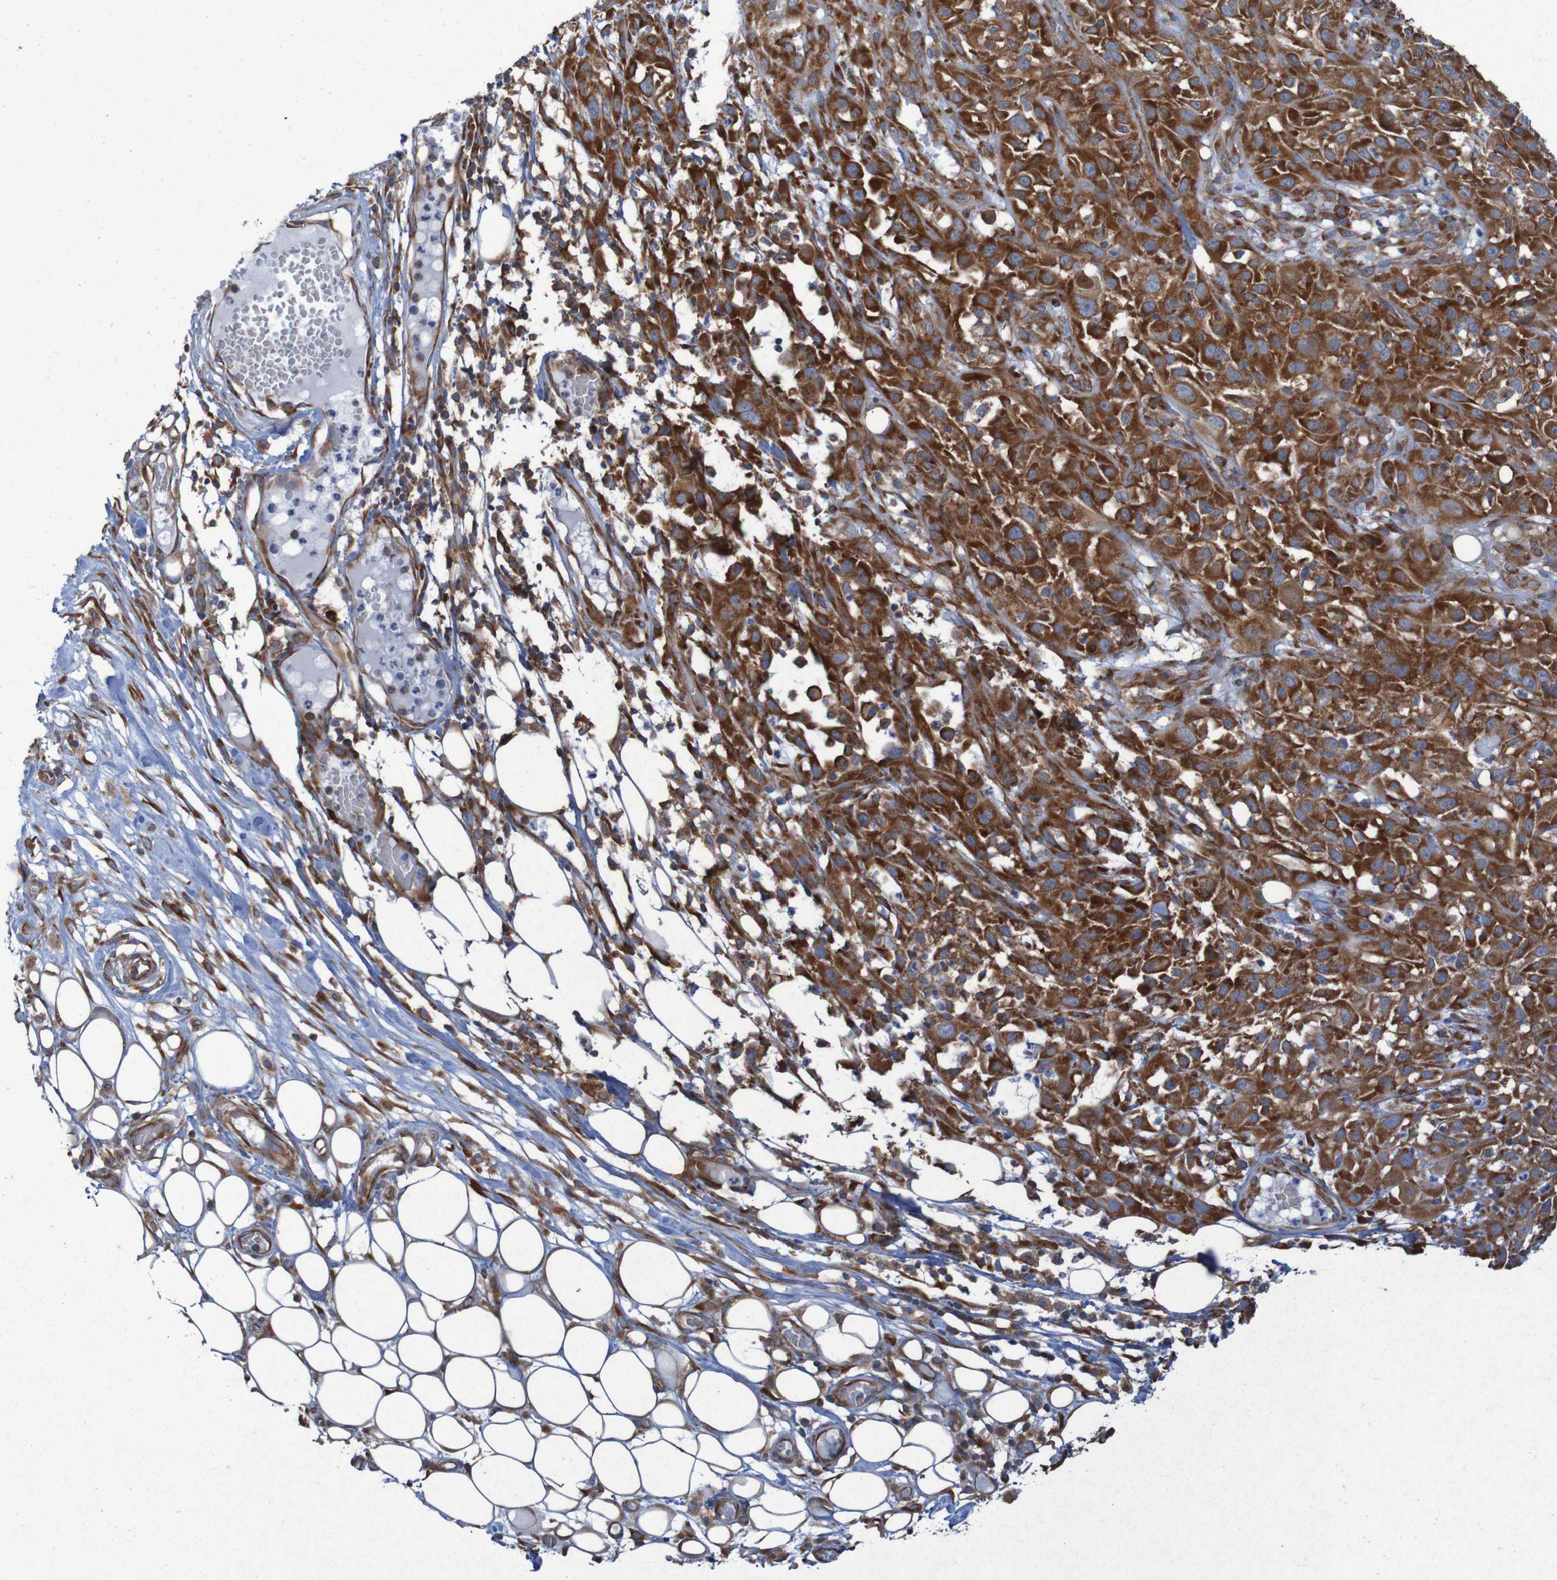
{"staining": {"intensity": "strong", "quantity": ">75%", "location": "cytoplasmic/membranous"}, "tissue": "skin cancer", "cell_type": "Tumor cells", "image_type": "cancer", "snomed": [{"axis": "morphology", "description": "Squamous cell carcinoma, NOS"}, {"axis": "topography", "description": "Skin"}], "caption": "The histopathology image displays immunohistochemical staining of skin squamous cell carcinoma. There is strong cytoplasmic/membranous expression is present in about >75% of tumor cells.", "gene": "RPL10", "patient": {"sex": "male", "age": 75}}